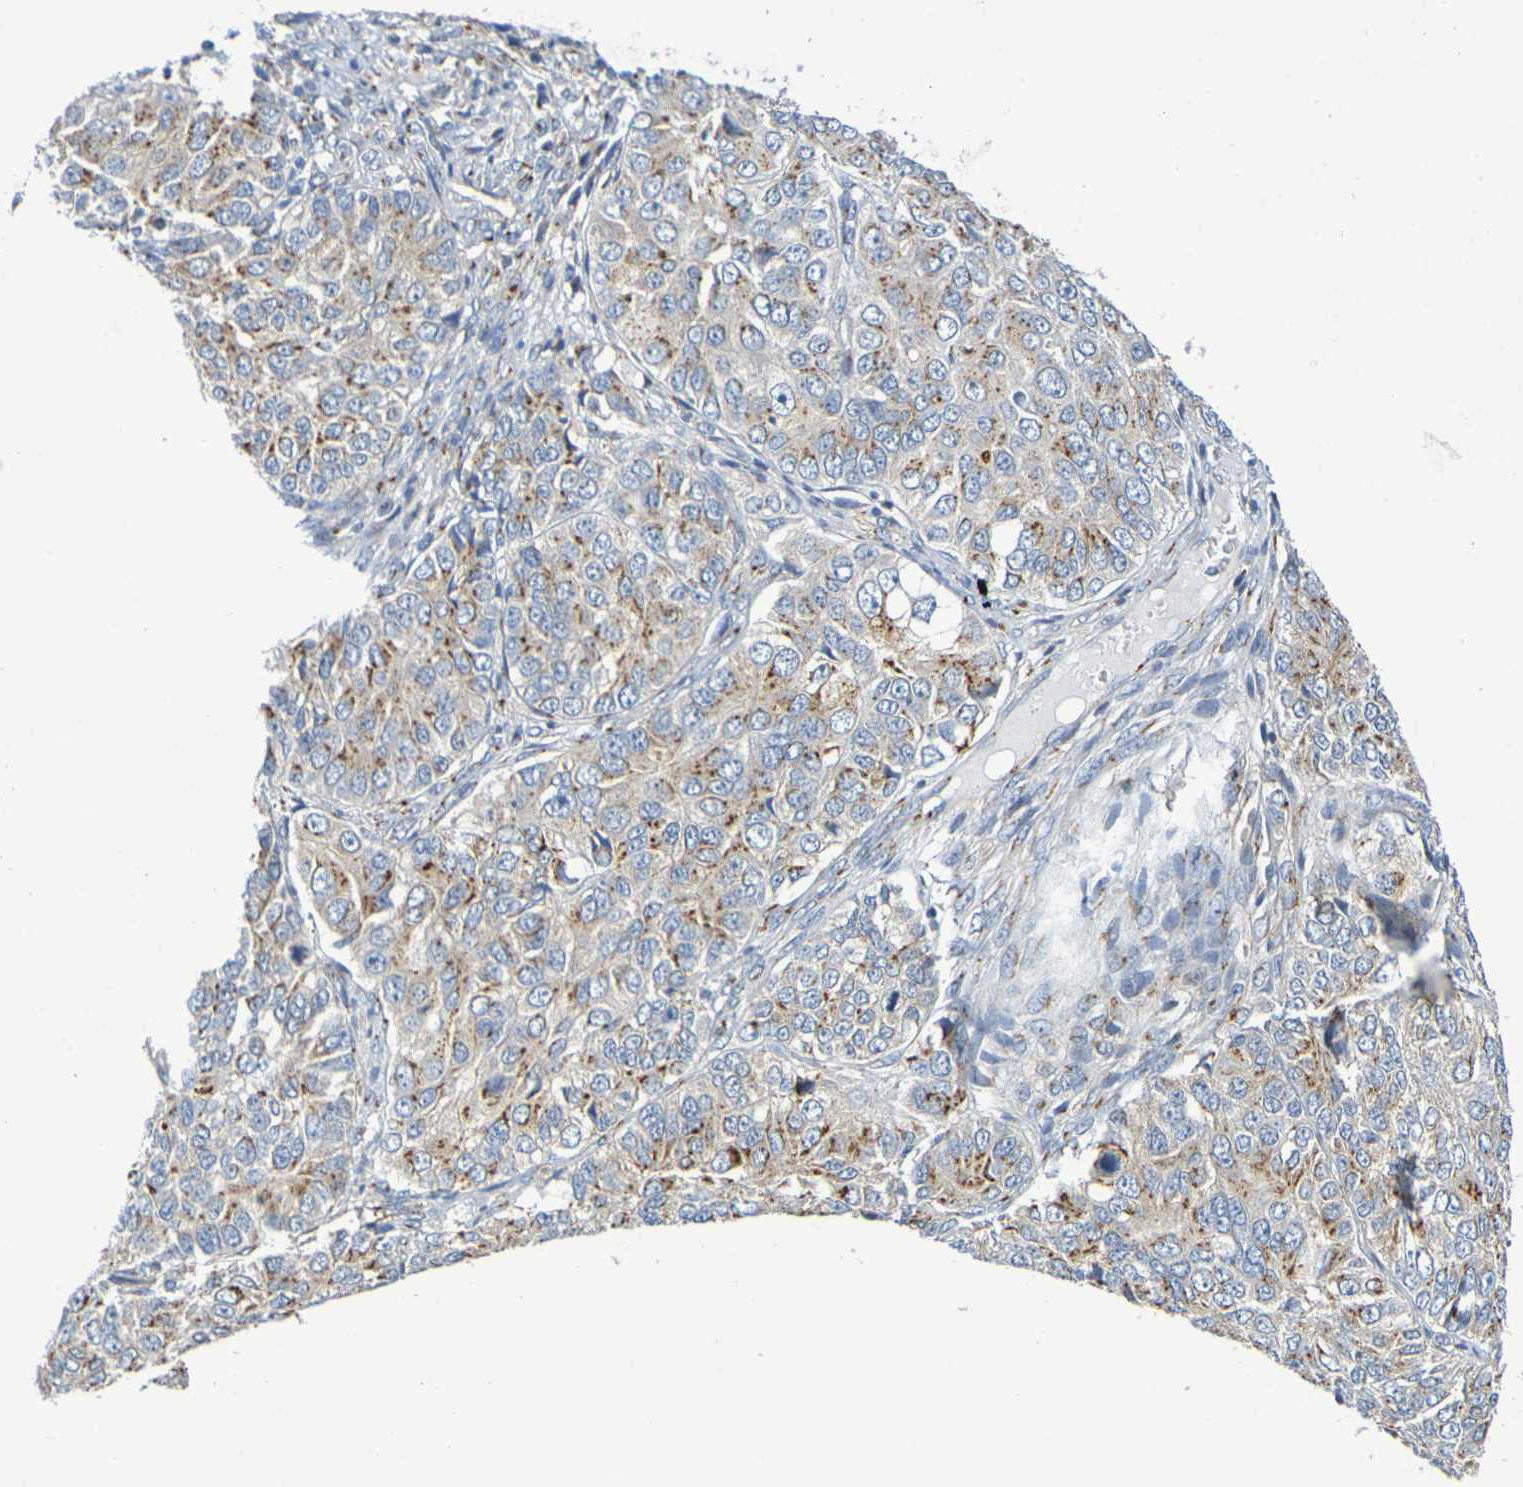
{"staining": {"intensity": "weak", "quantity": ">75%", "location": "cytoplasmic/membranous"}, "tissue": "ovarian cancer", "cell_type": "Tumor cells", "image_type": "cancer", "snomed": [{"axis": "morphology", "description": "Carcinoma, endometroid"}, {"axis": "topography", "description": "Ovary"}], "caption": "This is a micrograph of immunohistochemistry (IHC) staining of ovarian cancer, which shows weak expression in the cytoplasmic/membranous of tumor cells.", "gene": "DCP2", "patient": {"sex": "female", "age": 51}}